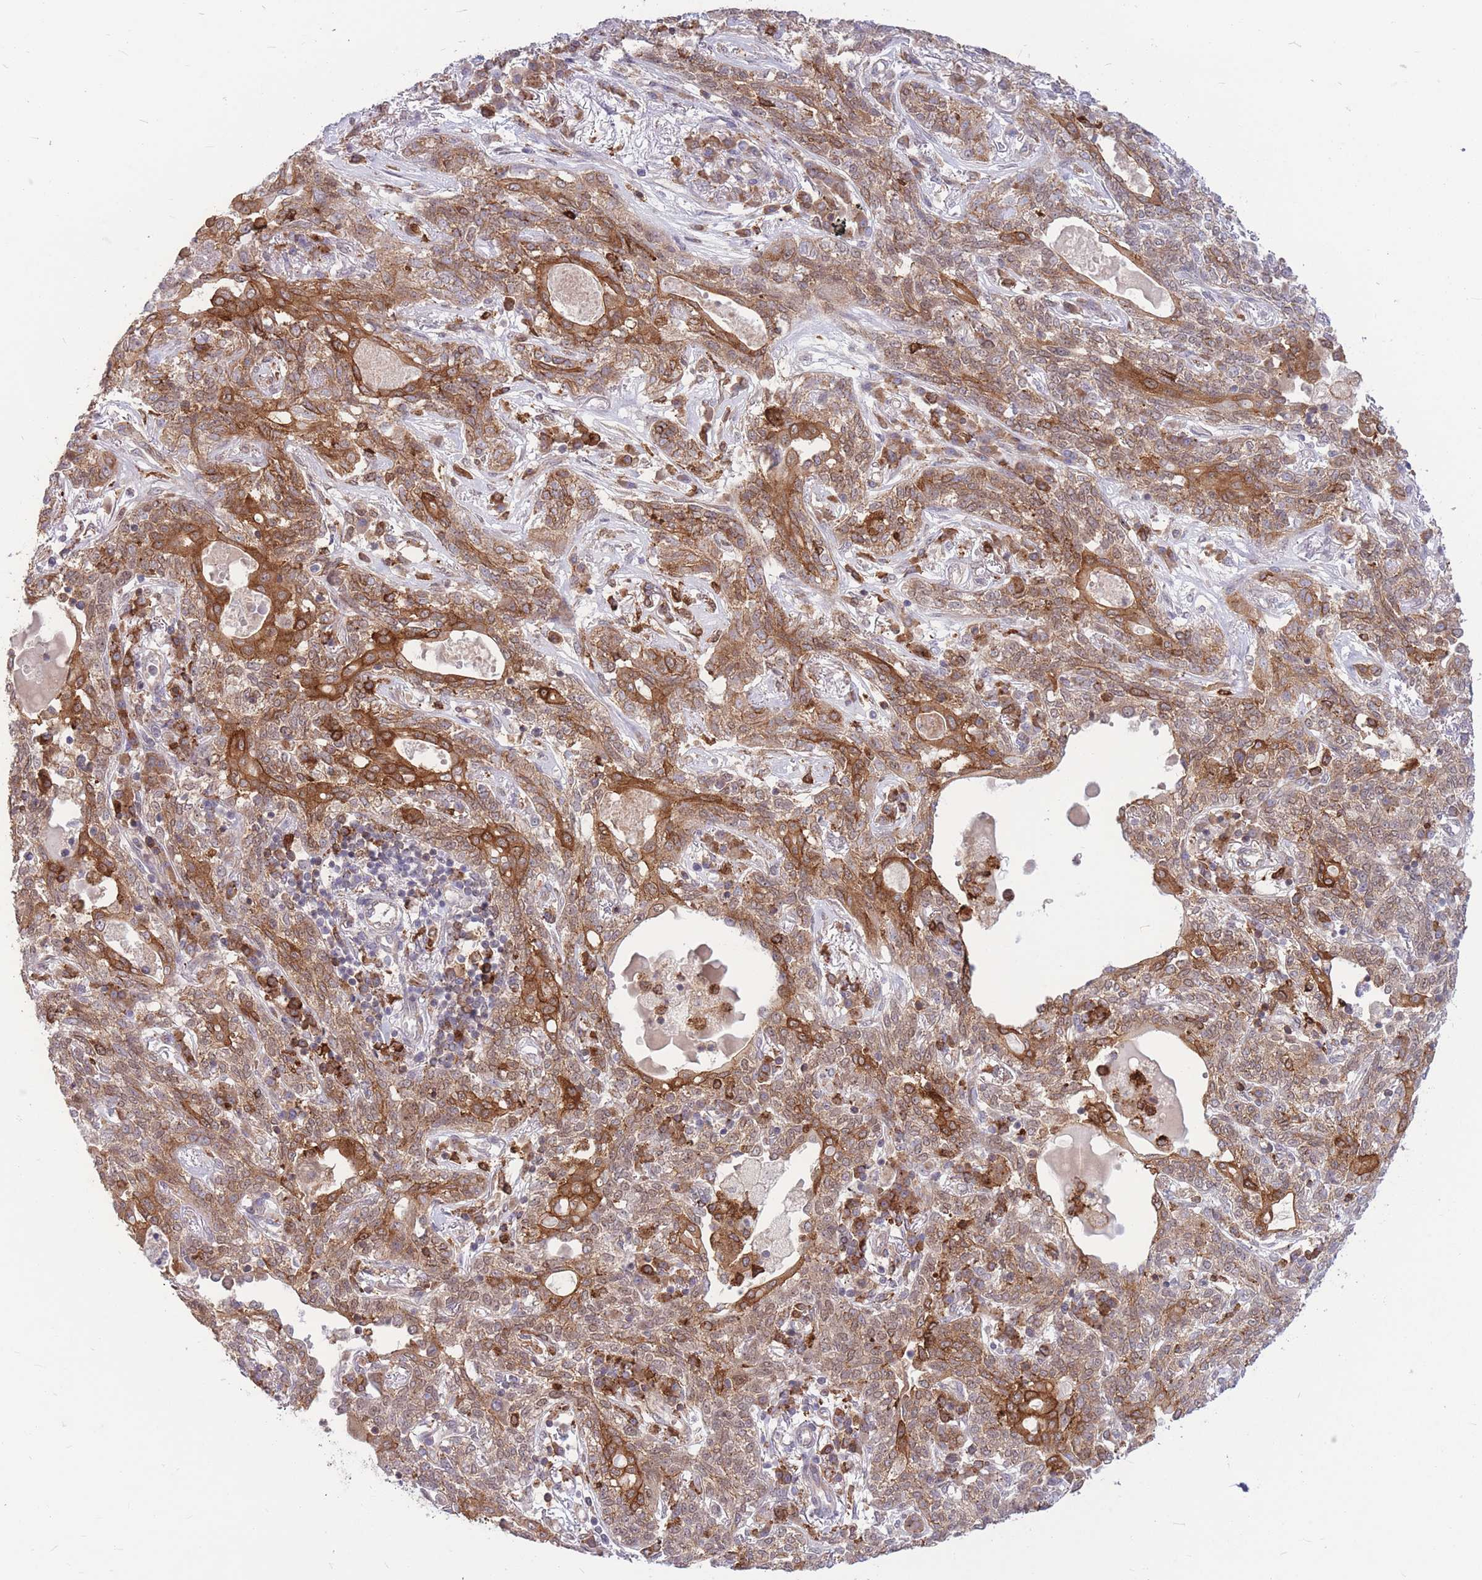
{"staining": {"intensity": "moderate", "quantity": ">75%", "location": "cytoplasmic/membranous"}, "tissue": "lung cancer", "cell_type": "Tumor cells", "image_type": "cancer", "snomed": [{"axis": "morphology", "description": "Squamous cell carcinoma, NOS"}, {"axis": "topography", "description": "Lung"}], "caption": "A brown stain labels moderate cytoplasmic/membranous positivity of a protein in human lung squamous cell carcinoma tumor cells.", "gene": "TCF20", "patient": {"sex": "female", "age": 70}}